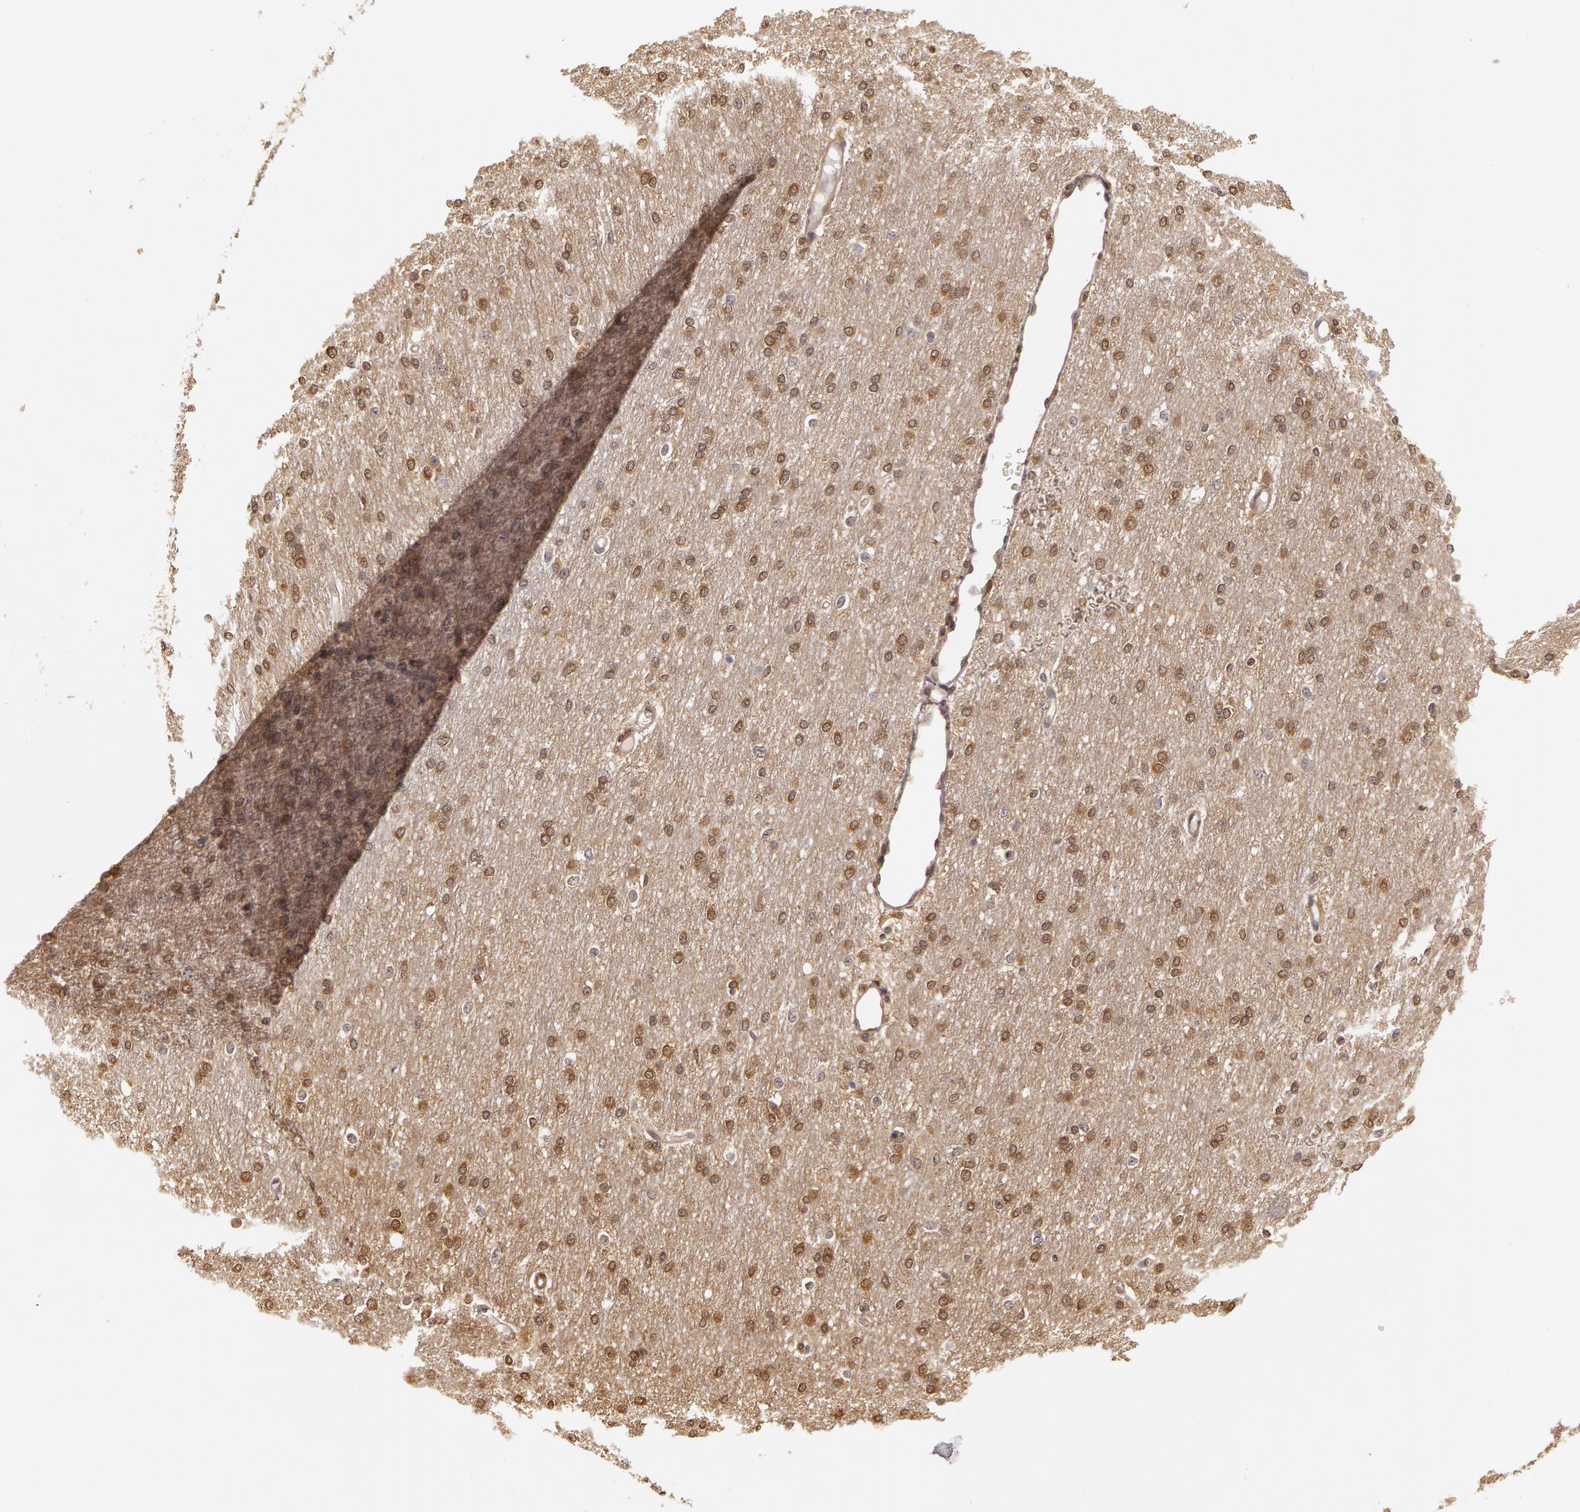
{"staining": {"intensity": "moderate", "quantity": "25%-75%", "location": "cytoplasmic/membranous"}, "tissue": "cerebral cortex", "cell_type": "Endothelial cells", "image_type": "normal", "snomed": [{"axis": "morphology", "description": "Normal tissue, NOS"}, {"axis": "morphology", "description": "Inflammation, NOS"}, {"axis": "topography", "description": "Cerebral cortex"}], "caption": "DAB immunohistochemical staining of normal human cerebral cortex reveals moderate cytoplasmic/membranous protein staining in approximately 25%-75% of endothelial cells. (DAB (3,3'-diaminobenzidine) IHC with brightfield microscopy, high magnification).", "gene": "AHSA1", "patient": {"sex": "male", "age": 6}}